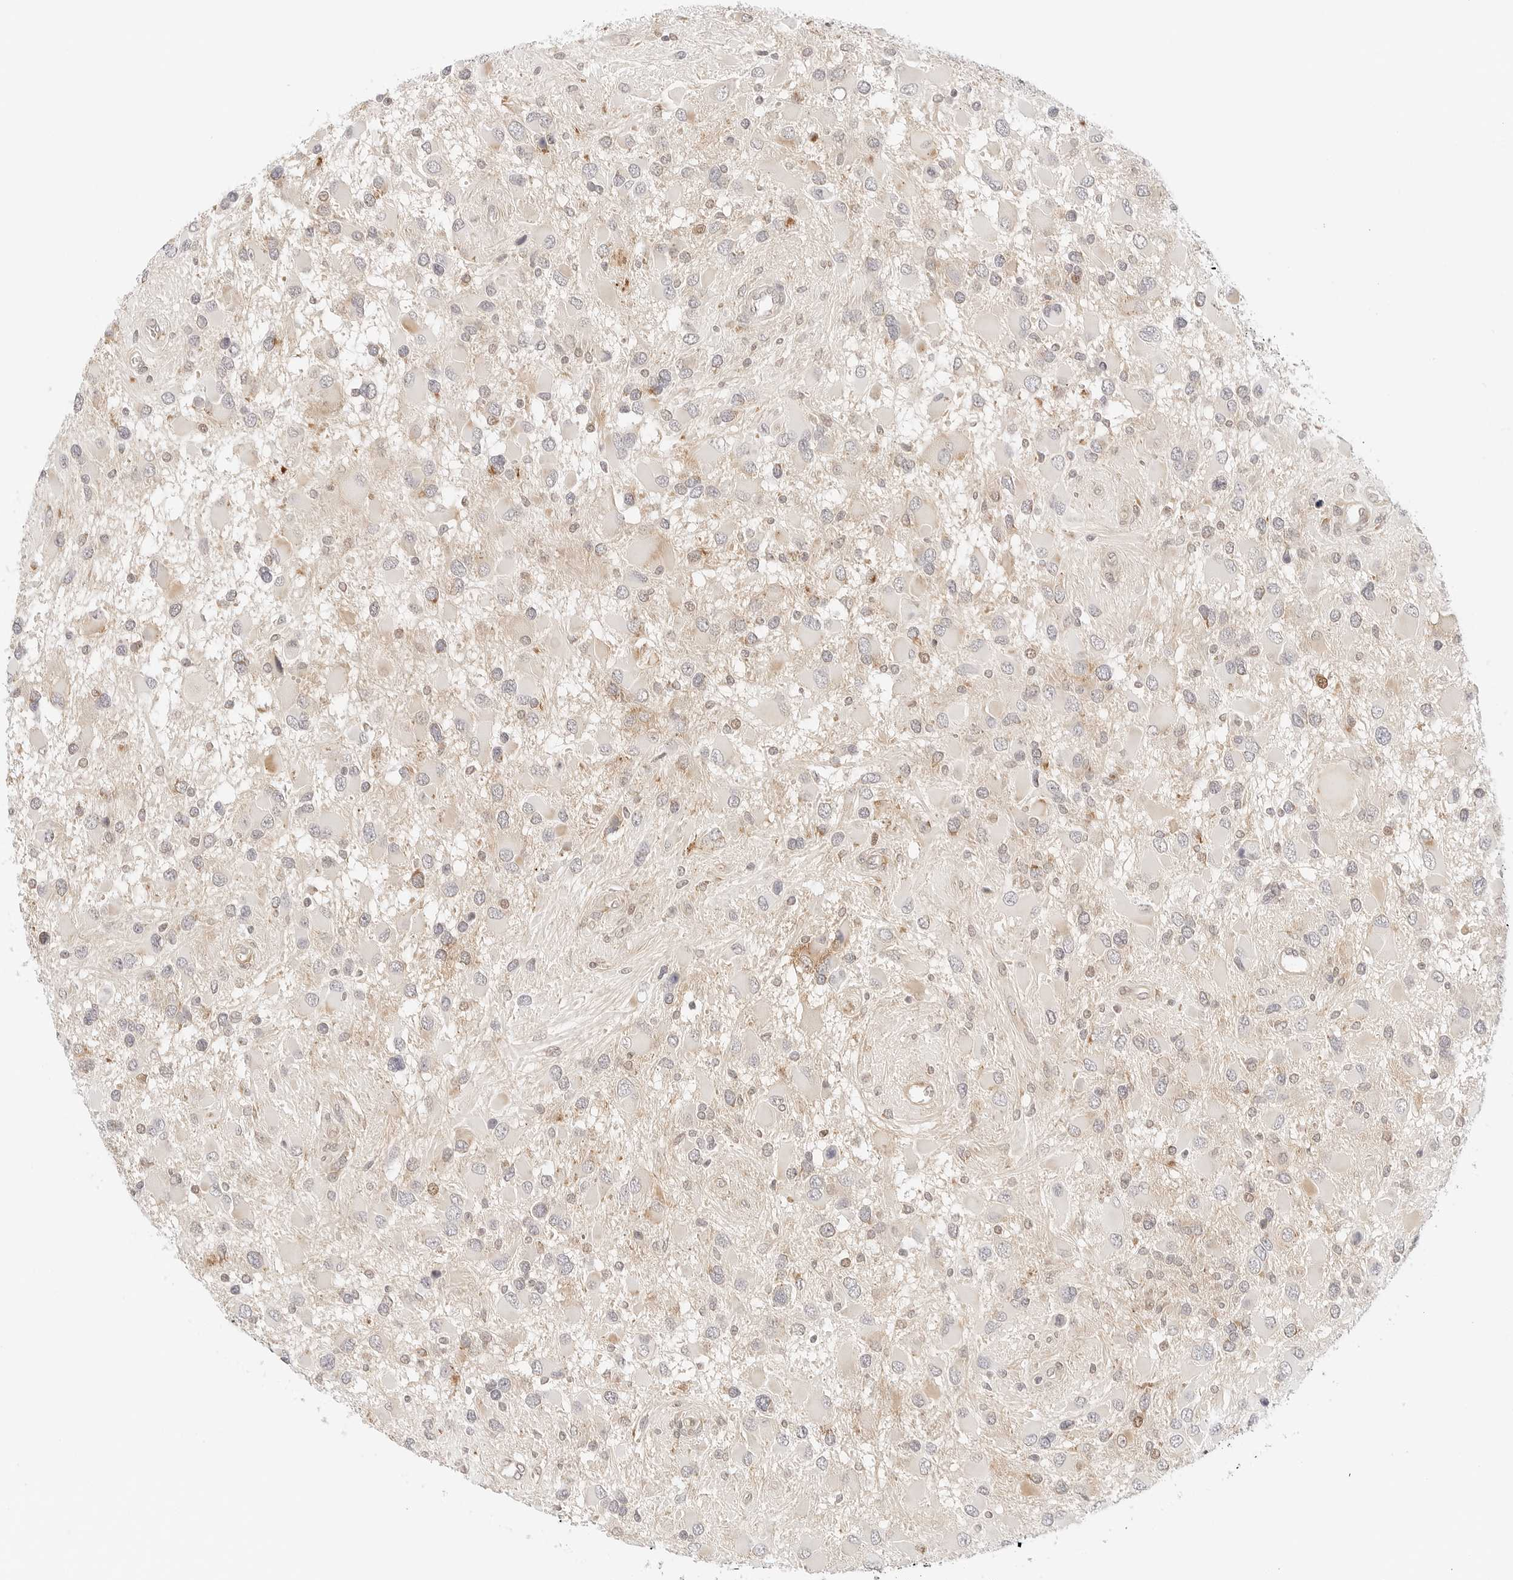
{"staining": {"intensity": "weak", "quantity": "25%-75%", "location": "cytoplasmic/membranous"}, "tissue": "glioma", "cell_type": "Tumor cells", "image_type": "cancer", "snomed": [{"axis": "morphology", "description": "Glioma, malignant, High grade"}, {"axis": "topography", "description": "Brain"}], "caption": "Tumor cells demonstrate weak cytoplasmic/membranous expression in approximately 25%-75% of cells in glioma. The staining is performed using DAB brown chromogen to label protein expression. The nuclei are counter-stained blue using hematoxylin.", "gene": "ERO1B", "patient": {"sex": "male", "age": 53}}